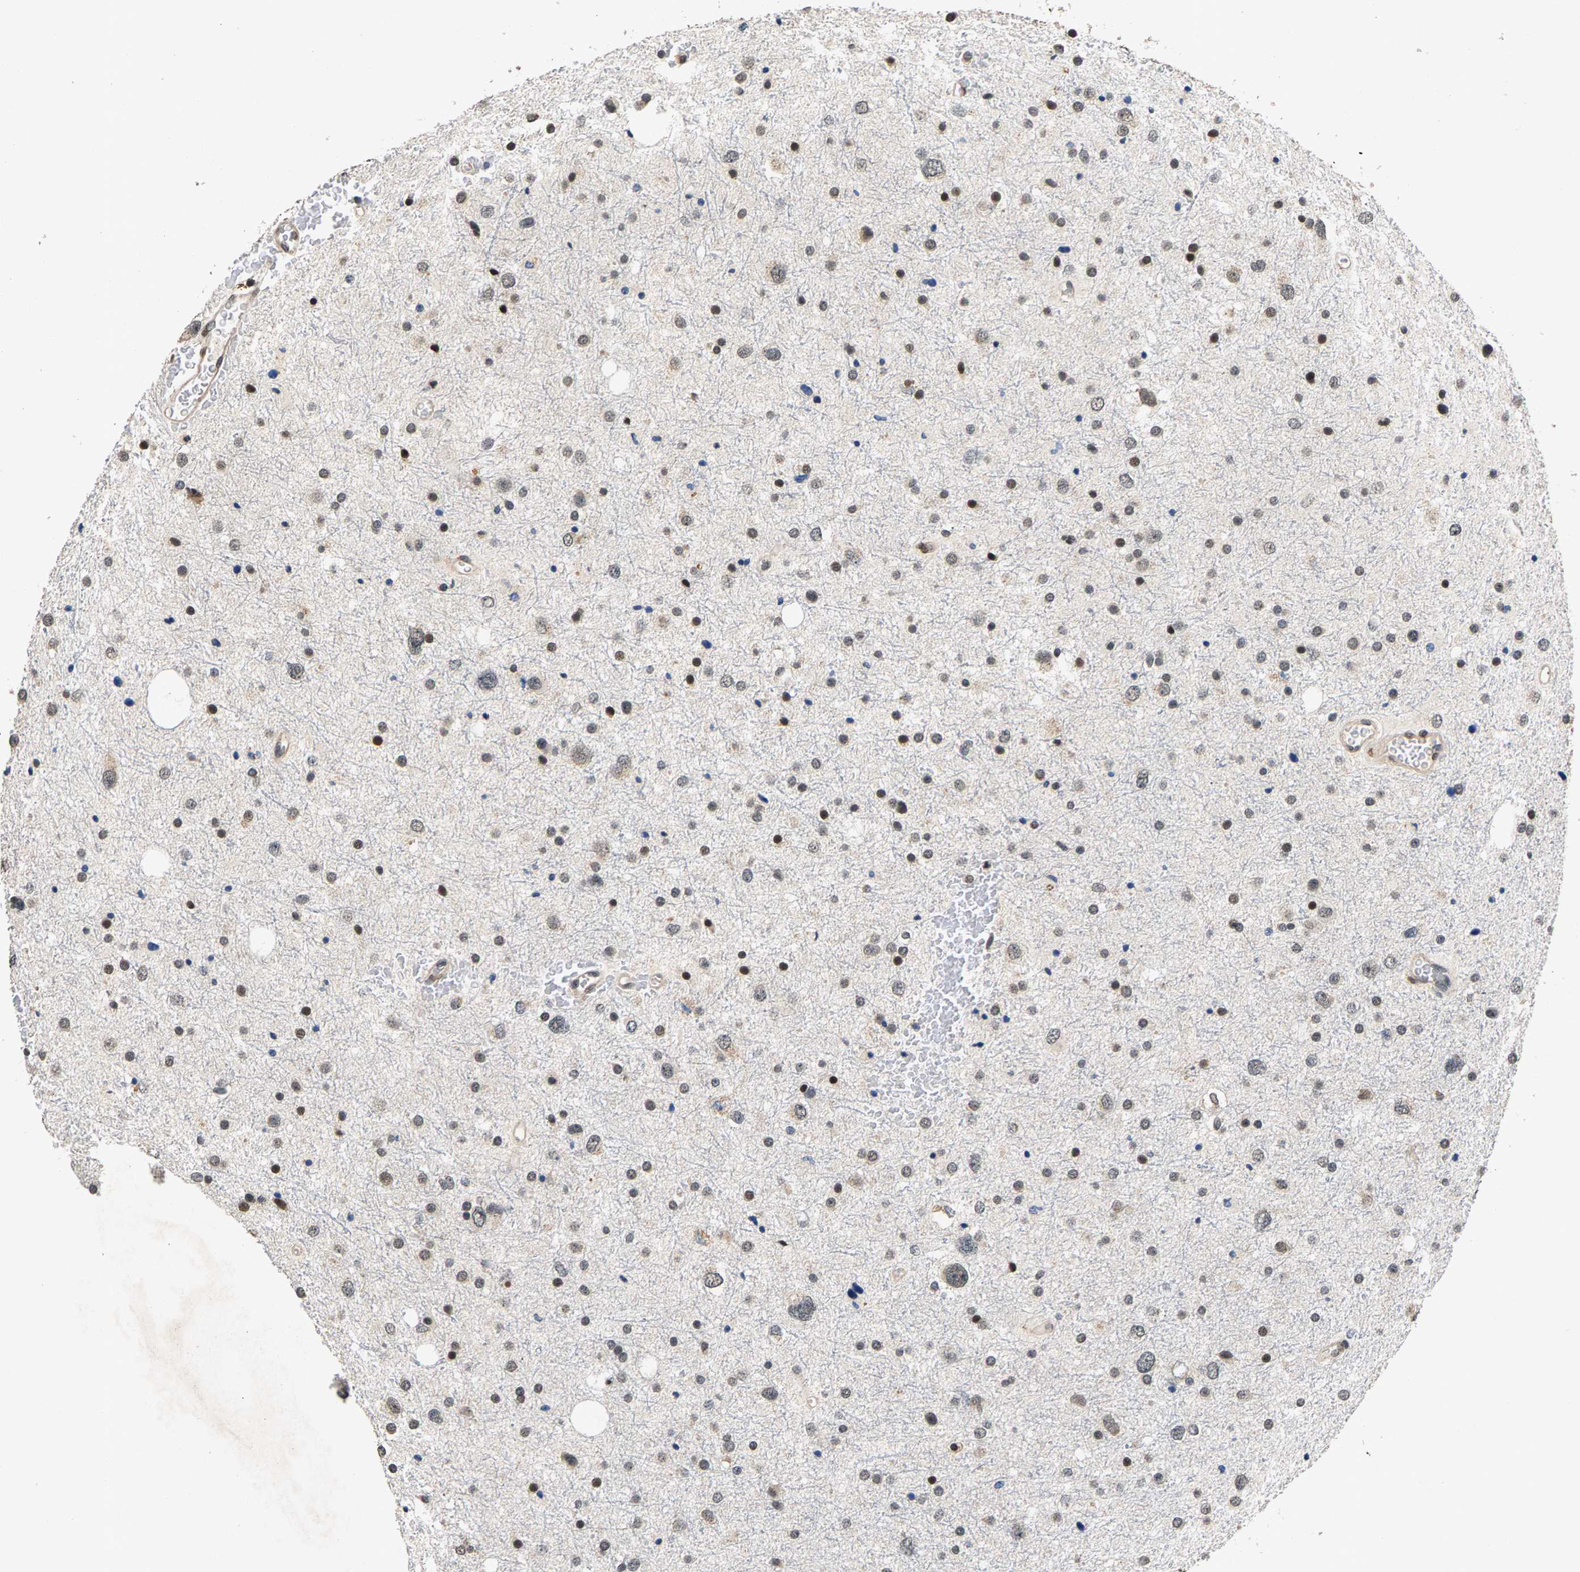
{"staining": {"intensity": "weak", "quantity": "25%-75%", "location": "nuclear"}, "tissue": "glioma", "cell_type": "Tumor cells", "image_type": "cancer", "snomed": [{"axis": "morphology", "description": "Glioma, malignant, Low grade"}, {"axis": "topography", "description": "Brain"}], "caption": "A low amount of weak nuclear staining is identified in about 25%-75% of tumor cells in glioma tissue. The staining was performed using DAB, with brown indicating positive protein expression. Nuclei are stained blue with hematoxylin.", "gene": "RBM33", "patient": {"sex": "female", "age": 37}}